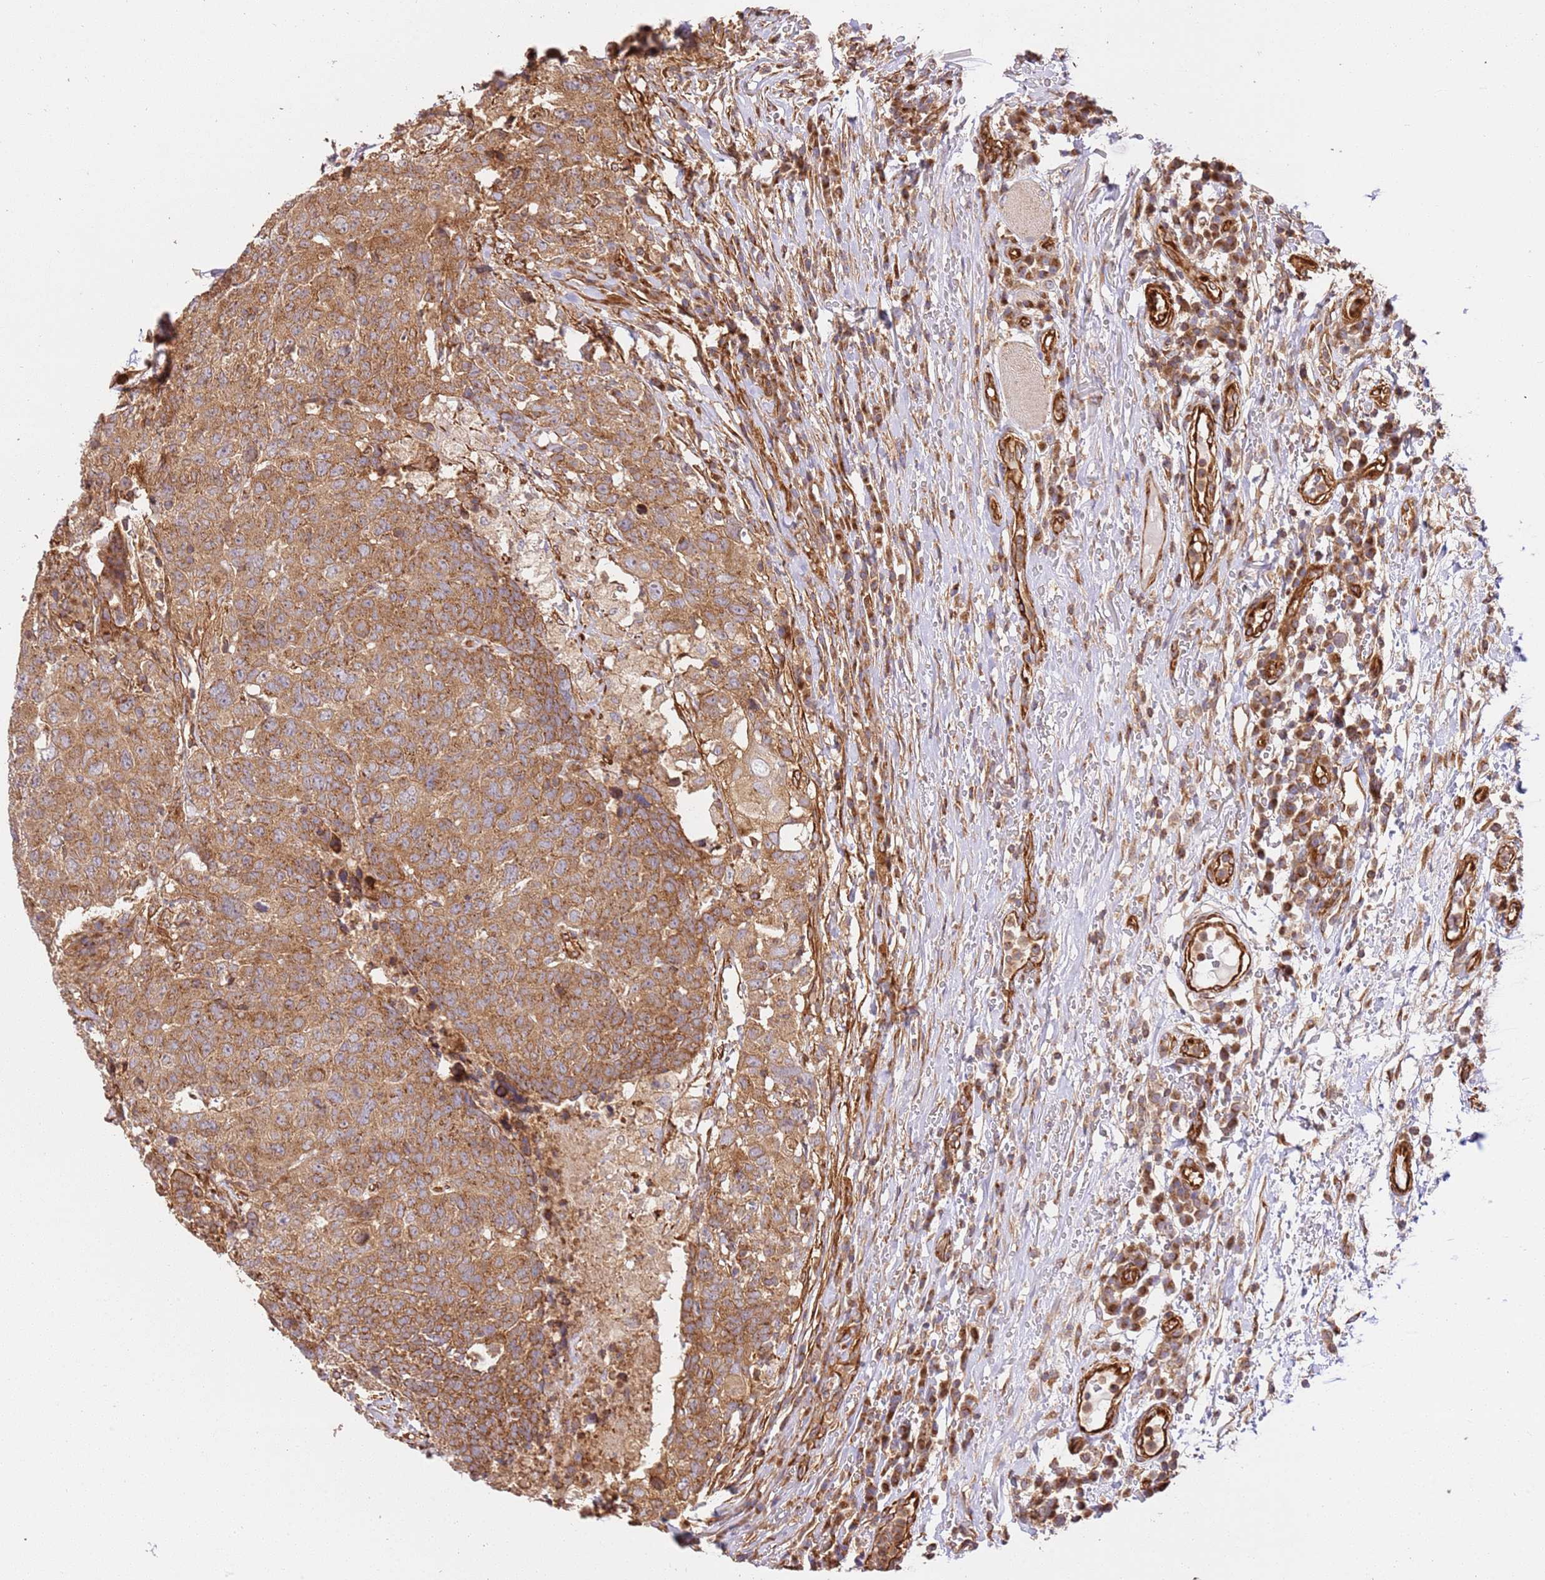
{"staining": {"intensity": "moderate", "quantity": ">75%", "location": "cytoplasmic/membranous"}, "tissue": "head and neck cancer", "cell_type": "Tumor cells", "image_type": "cancer", "snomed": [{"axis": "morphology", "description": "Normal tissue, NOS"}, {"axis": "morphology", "description": "Squamous cell carcinoma, NOS"}, {"axis": "topography", "description": "Skeletal muscle"}, {"axis": "topography", "description": "Vascular tissue"}, {"axis": "topography", "description": "Peripheral nerve tissue"}, {"axis": "topography", "description": "Head-Neck"}], "caption": "IHC micrograph of neoplastic tissue: head and neck cancer (squamous cell carcinoma) stained using IHC reveals medium levels of moderate protein expression localized specifically in the cytoplasmic/membranous of tumor cells, appearing as a cytoplasmic/membranous brown color.", "gene": "ZBTB39", "patient": {"sex": "male", "age": 66}}